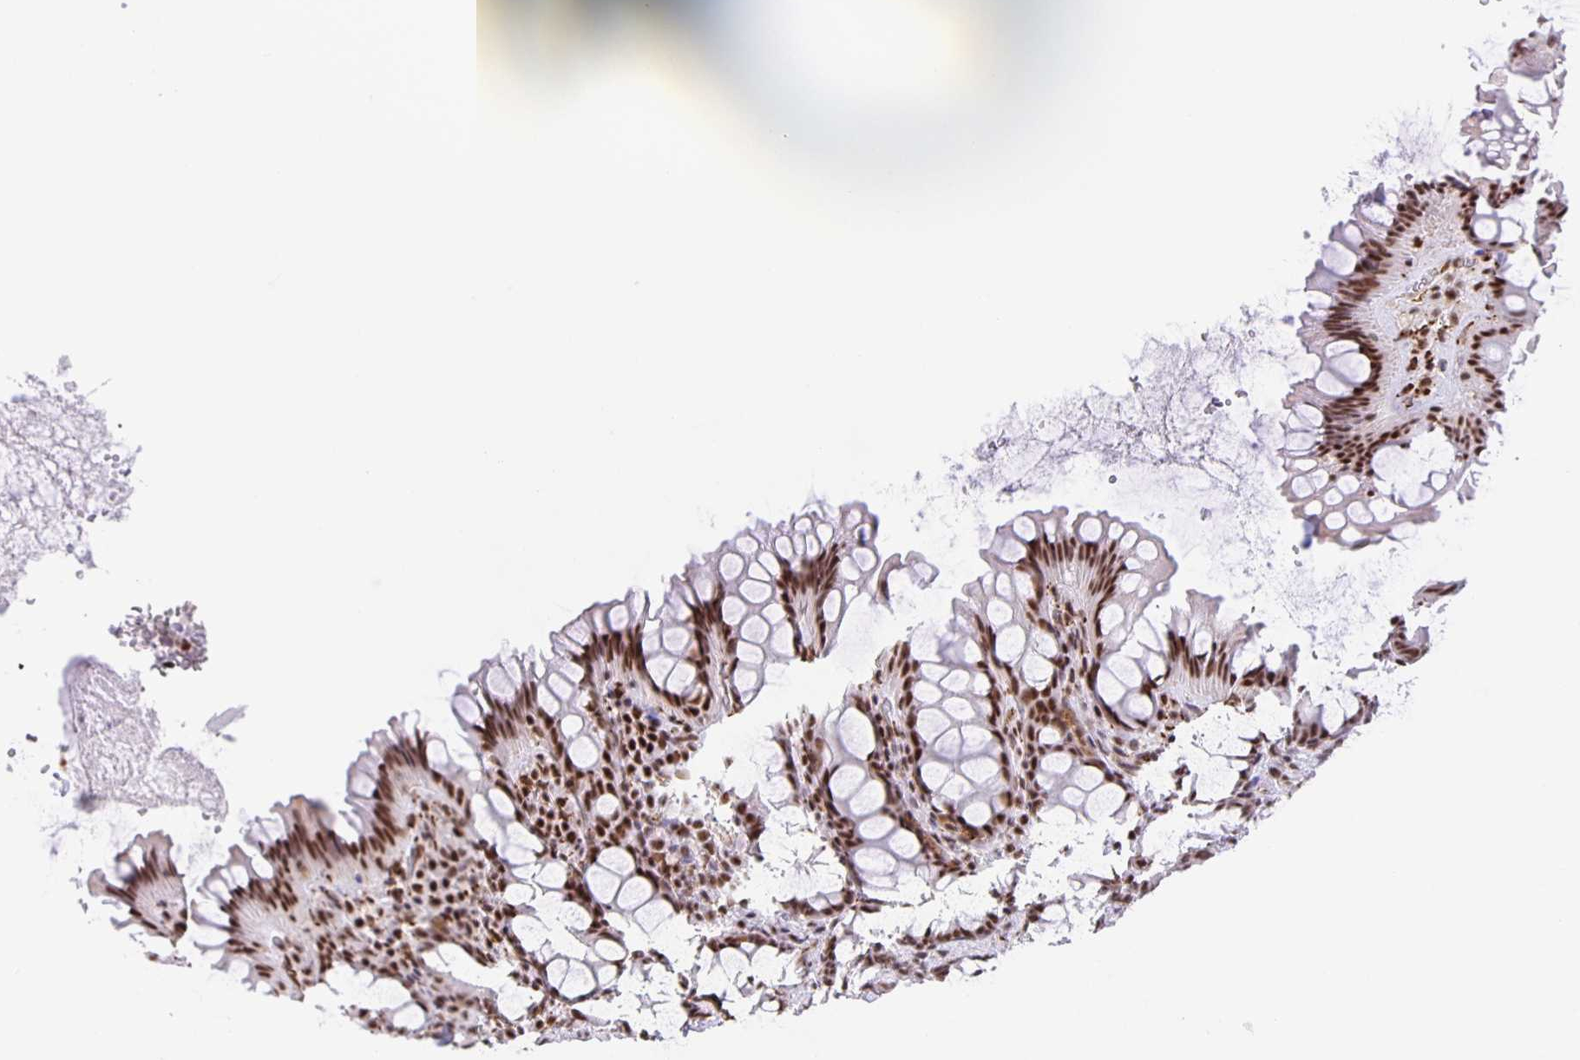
{"staining": {"intensity": "strong", "quantity": ">75%", "location": "nuclear"}, "tissue": "rectum", "cell_type": "Glandular cells", "image_type": "normal", "snomed": [{"axis": "morphology", "description": "Normal tissue, NOS"}, {"axis": "topography", "description": "Rectum"}, {"axis": "topography", "description": "Peripheral nerve tissue"}], "caption": "This micrograph shows unremarkable rectum stained with immunohistochemistry to label a protein in brown. The nuclear of glandular cells show strong positivity for the protein. Nuclei are counter-stained blue.", "gene": "ZRANB2", "patient": {"sex": "female", "age": 69}}